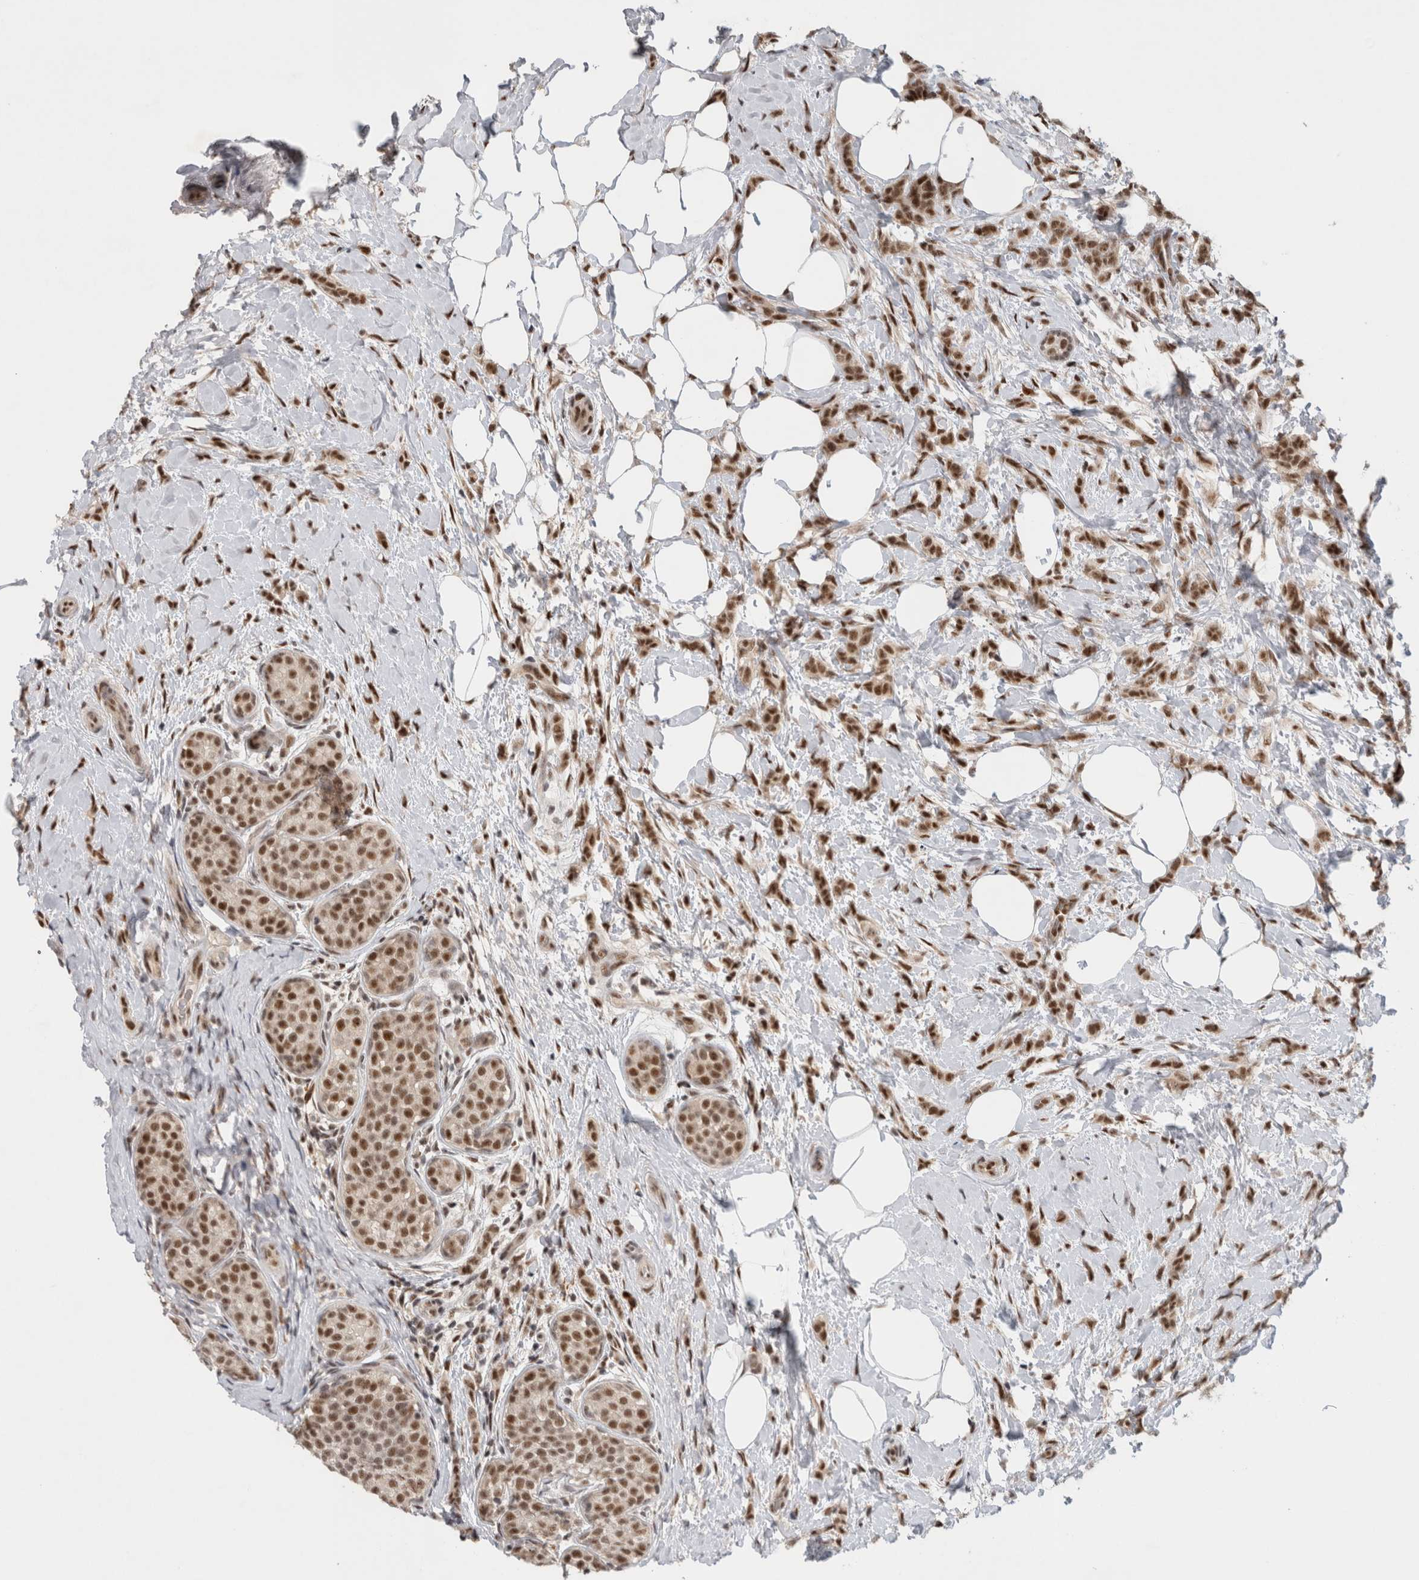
{"staining": {"intensity": "strong", "quantity": ">75%", "location": "nuclear"}, "tissue": "breast cancer", "cell_type": "Tumor cells", "image_type": "cancer", "snomed": [{"axis": "morphology", "description": "Lobular carcinoma, in situ"}, {"axis": "morphology", "description": "Lobular carcinoma"}, {"axis": "topography", "description": "Breast"}], "caption": "Strong nuclear positivity for a protein is present in approximately >75% of tumor cells of lobular carcinoma (breast) using immunohistochemistry (IHC).", "gene": "HESX1", "patient": {"sex": "female", "age": 41}}